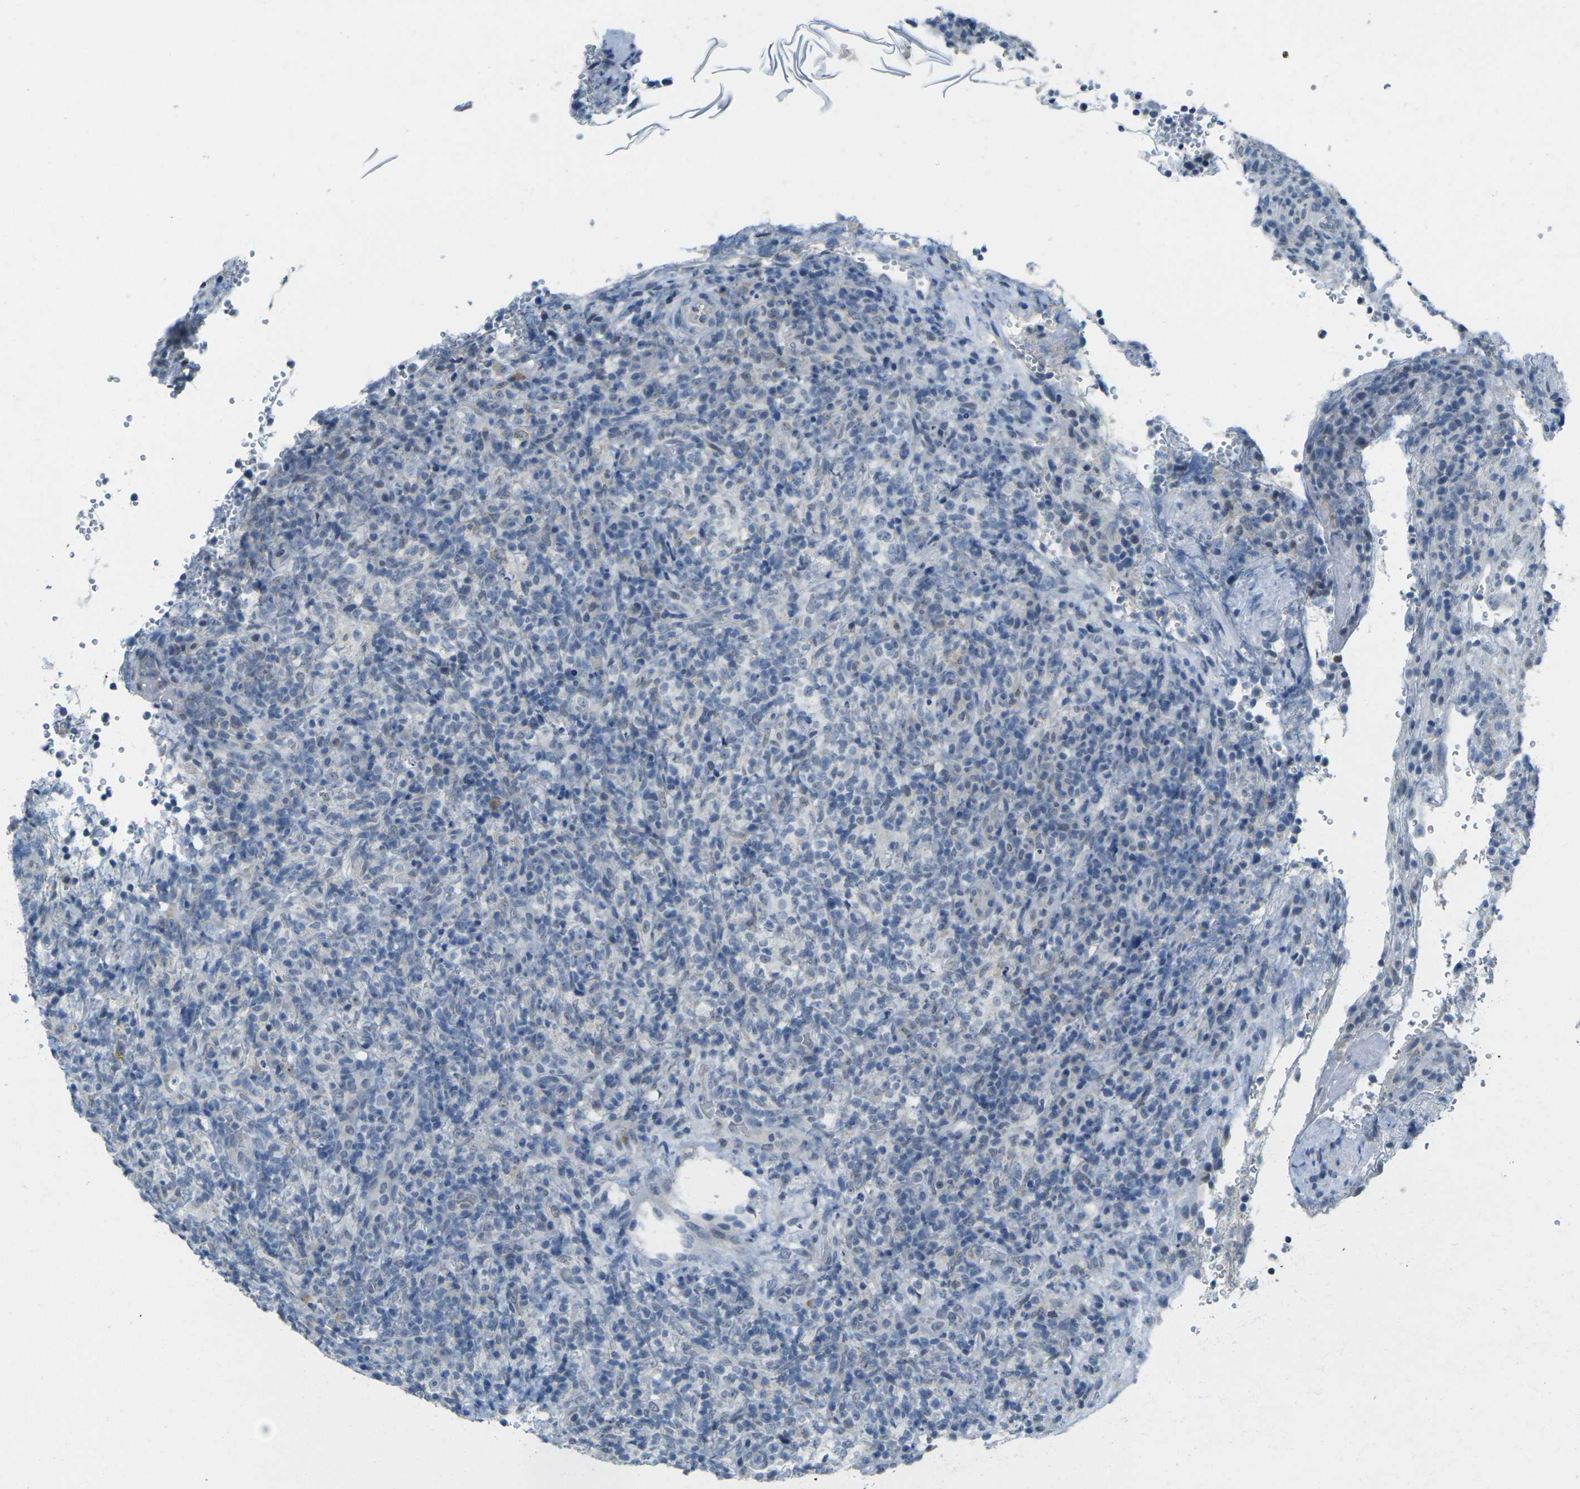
{"staining": {"intensity": "negative", "quantity": "none", "location": "none"}, "tissue": "lymphoma", "cell_type": "Tumor cells", "image_type": "cancer", "snomed": [{"axis": "morphology", "description": "Malignant lymphoma, non-Hodgkin's type, High grade"}, {"axis": "topography", "description": "Lymph node"}], "caption": "Immunohistochemistry micrograph of high-grade malignant lymphoma, non-Hodgkin's type stained for a protein (brown), which shows no expression in tumor cells.", "gene": "SPTBN2", "patient": {"sex": "female", "age": 76}}